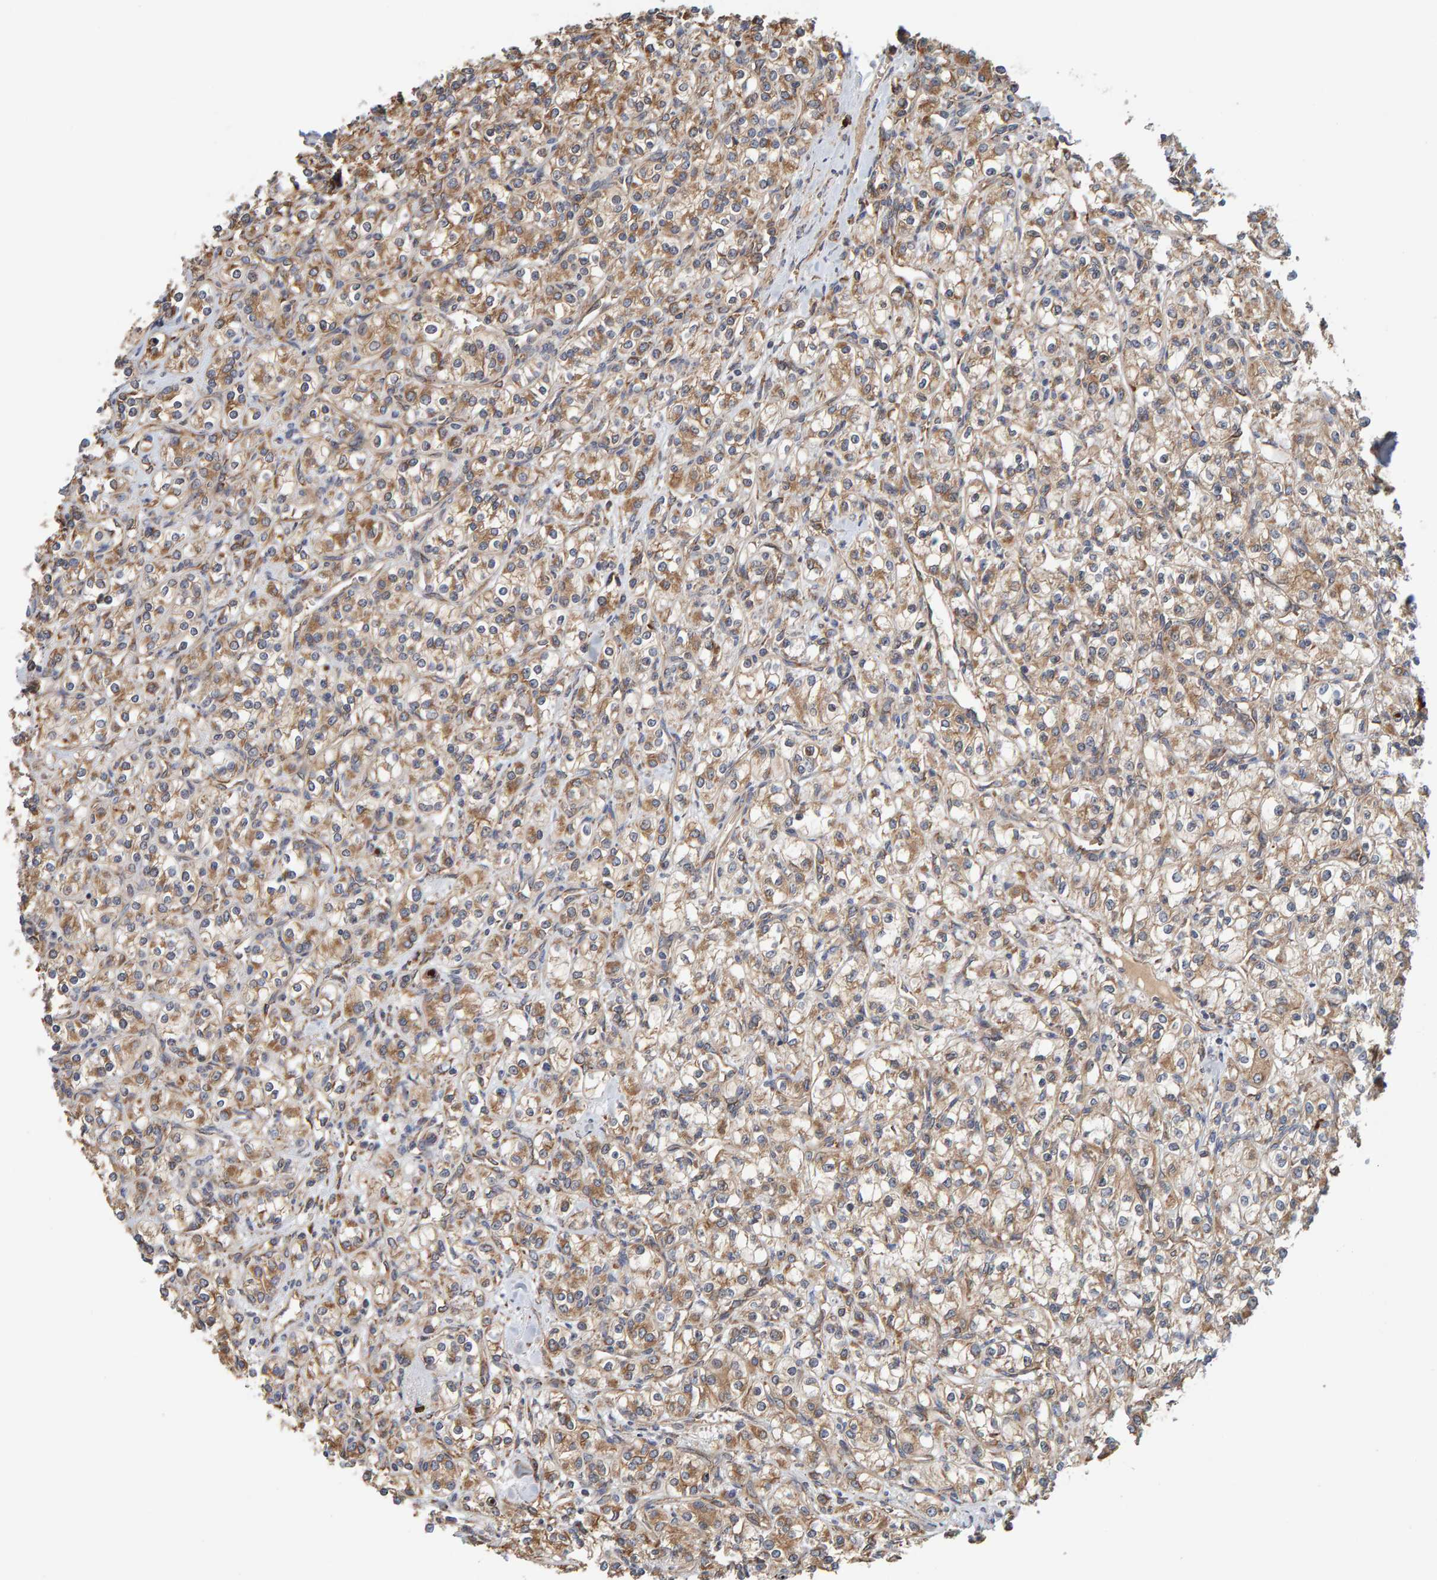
{"staining": {"intensity": "moderate", "quantity": ">75%", "location": "cytoplasmic/membranous"}, "tissue": "renal cancer", "cell_type": "Tumor cells", "image_type": "cancer", "snomed": [{"axis": "morphology", "description": "Adenocarcinoma, NOS"}, {"axis": "topography", "description": "Kidney"}], "caption": "Brown immunohistochemical staining in renal adenocarcinoma displays moderate cytoplasmic/membranous expression in about >75% of tumor cells.", "gene": "BAIAP2", "patient": {"sex": "male", "age": 77}}